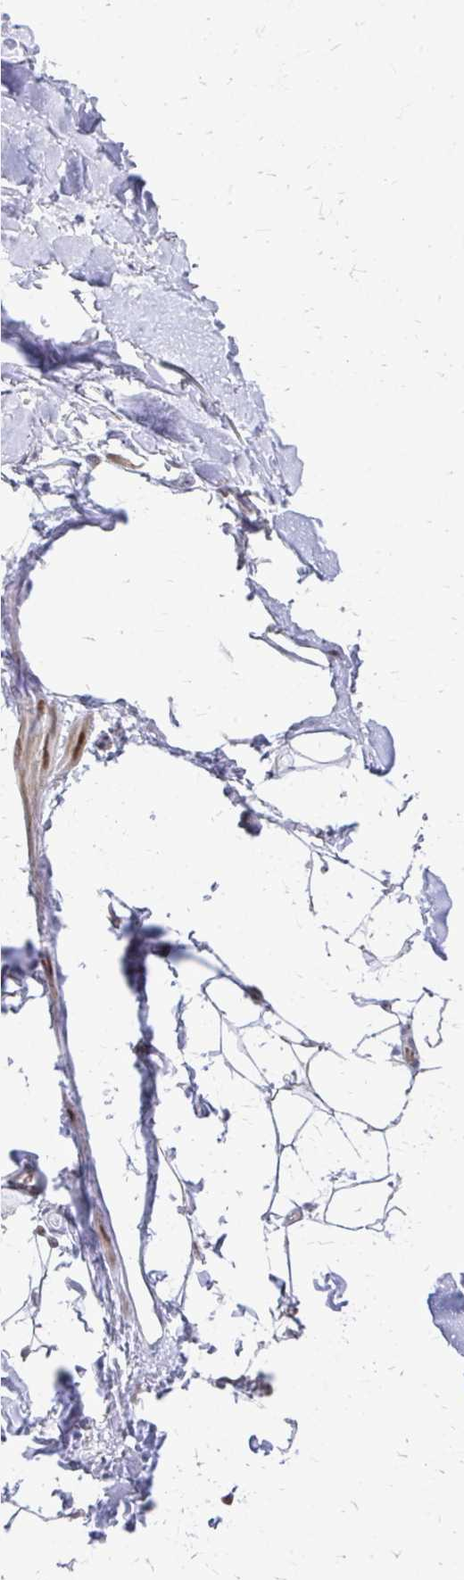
{"staining": {"intensity": "negative", "quantity": "none", "location": "none"}, "tissue": "adipose tissue", "cell_type": "Adipocytes", "image_type": "normal", "snomed": [{"axis": "morphology", "description": "Normal tissue, NOS"}, {"axis": "topography", "description": "Cartilage tissue"}, {"axis": "topography", "description": "Bronchus"}], "caption": "Normal adipose tissue was stained to show a protein in brown. There is no significant expression in adipocytes.", "gene": "PPDPFL", "patient": {"sex": "female", "age": 79}}